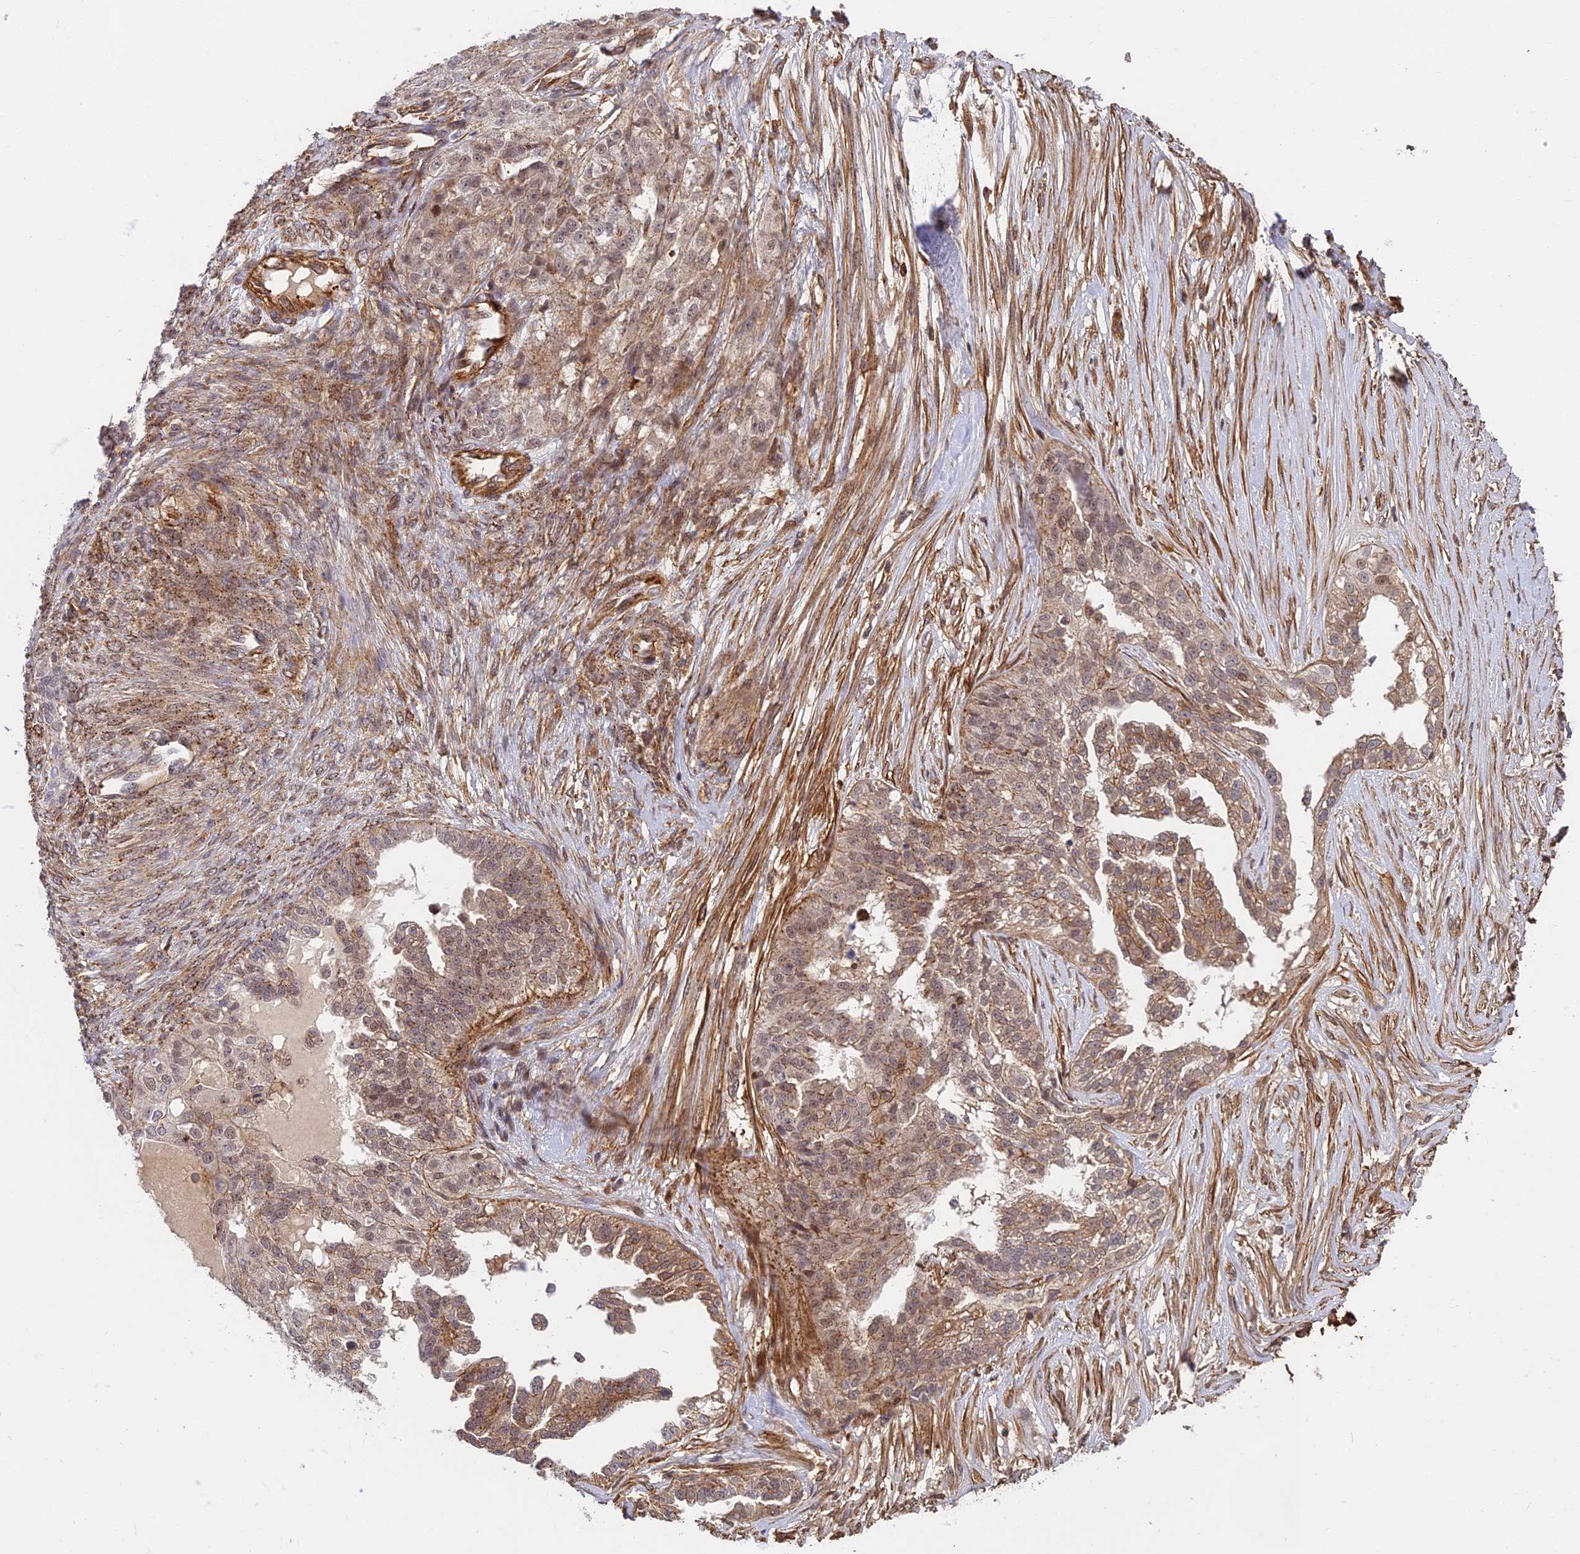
{"staining": {"intensity": "moderate", "quantity": ">75%", "location": "cytoplasmic/membranous"}, "tissue": "ovarian cancer", "cell_type": "Tumor cells", "image_type": "cancer", "snomed": [{"axis": "morphology", "description": "Cystadenocarcinoma, serous, NOS"}, {"axis": "topography", "description": "Ovary"}], "caption": "Ovarian cancer (serous cystadenocarcinoma) was stained to show a protein in brown. There is medium levels of moderate cytoplasmic/membranous expression in about >75% of tumor cells. The protein is shown in brown color, while the nuclei are stained blue.", "gene": "OSBPL1A", "patient": {"sex": "female", "age": 58}}